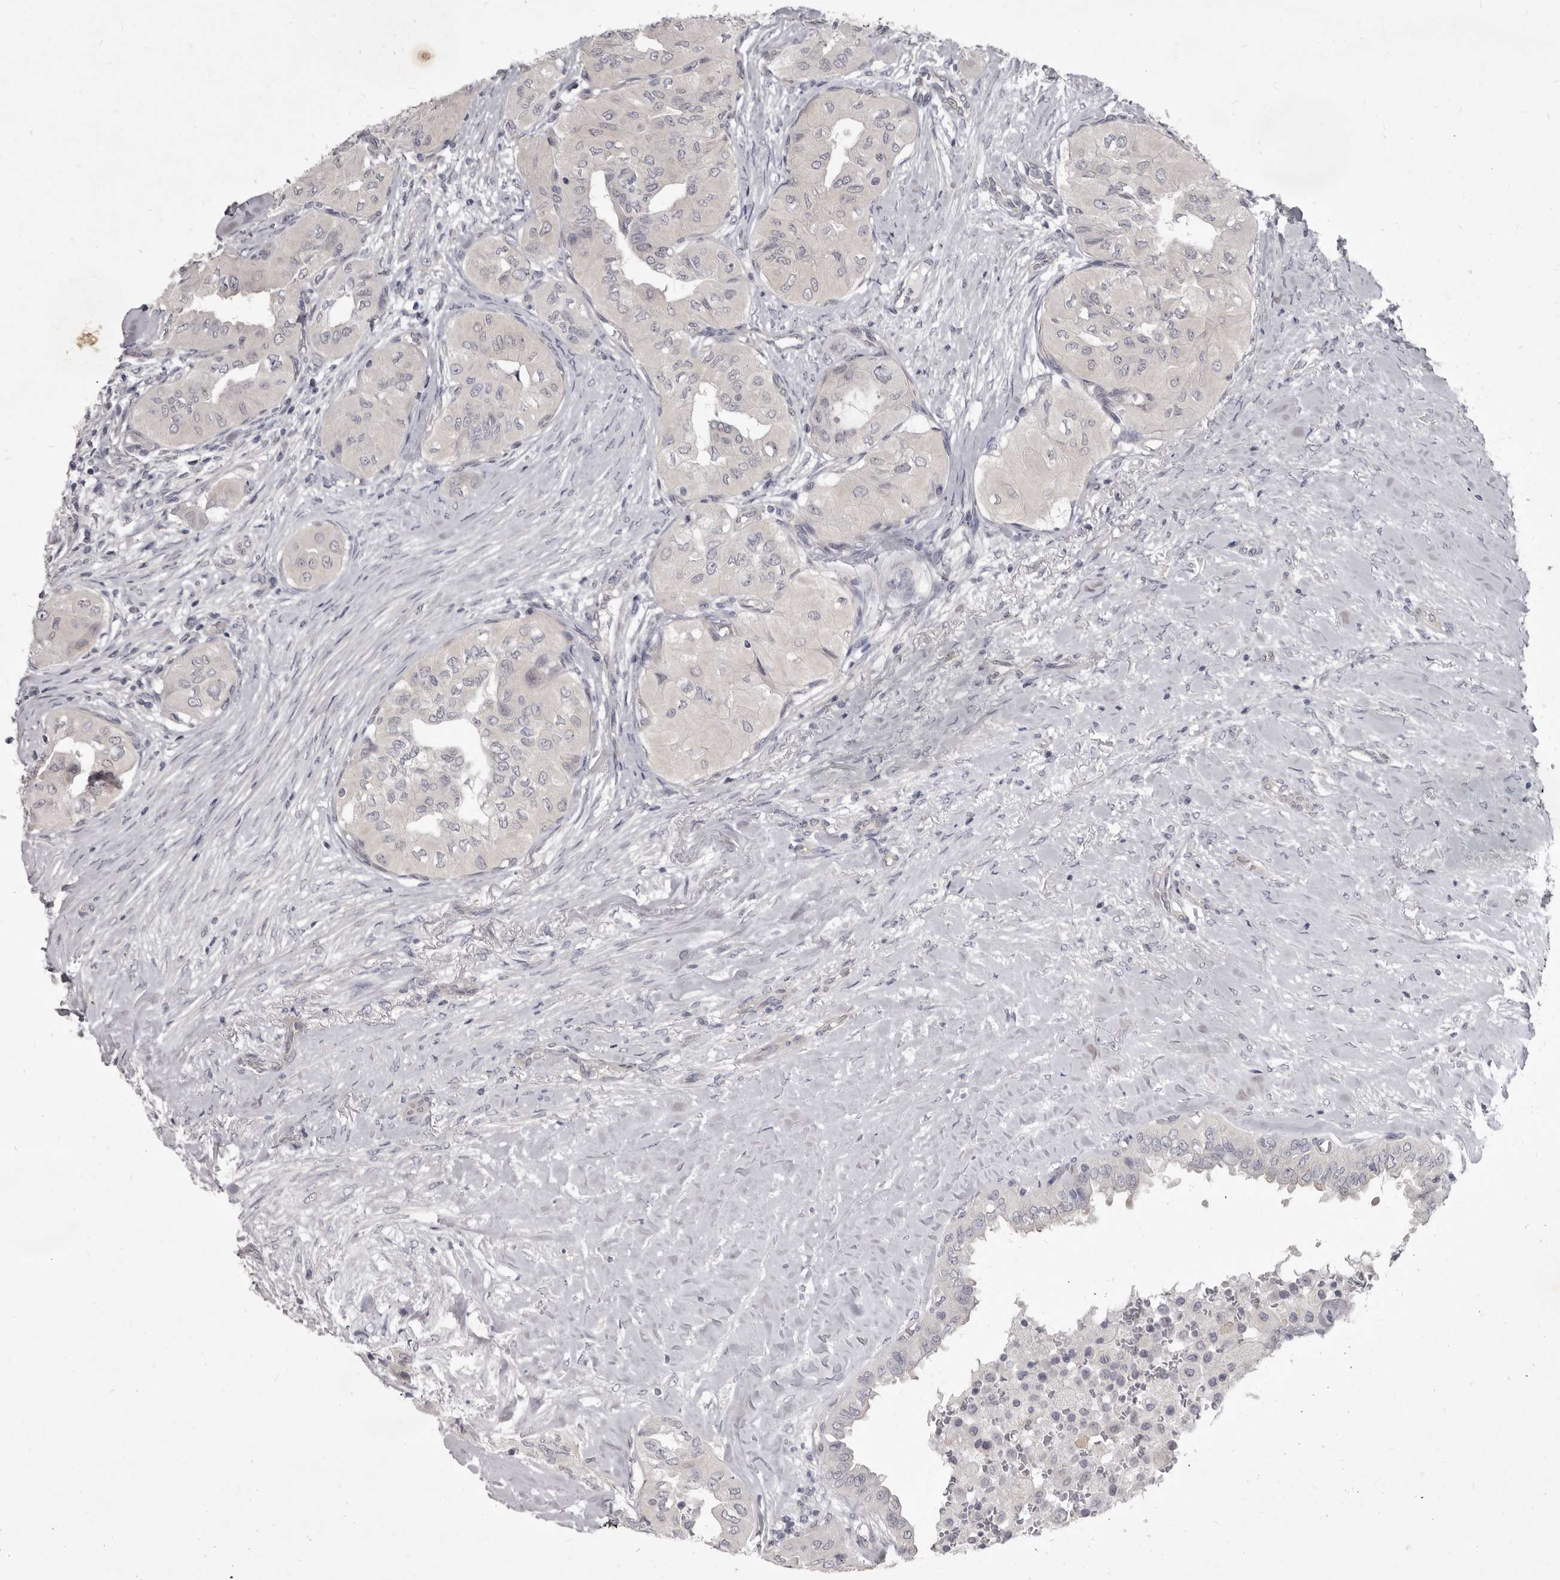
{"staining": {"intensity": "negative", "quantity": "none", "location": "none"}, "tissue": "thyroid cancer", "cell_type": "Tumor cells", "image_type": "cancer", "snomed": [{"axis": "morphology", "description": "Papillary adenocarcinoma, NOS"}, {"axis": "topography", "description": "Thyroid gland"}], "caption": "The image demonstrates no staining of tumor cells in papillary adenocarcinoma (thyroid).", "gene": "GSK3B", "patient": {"sex": "female", "age": 59}}